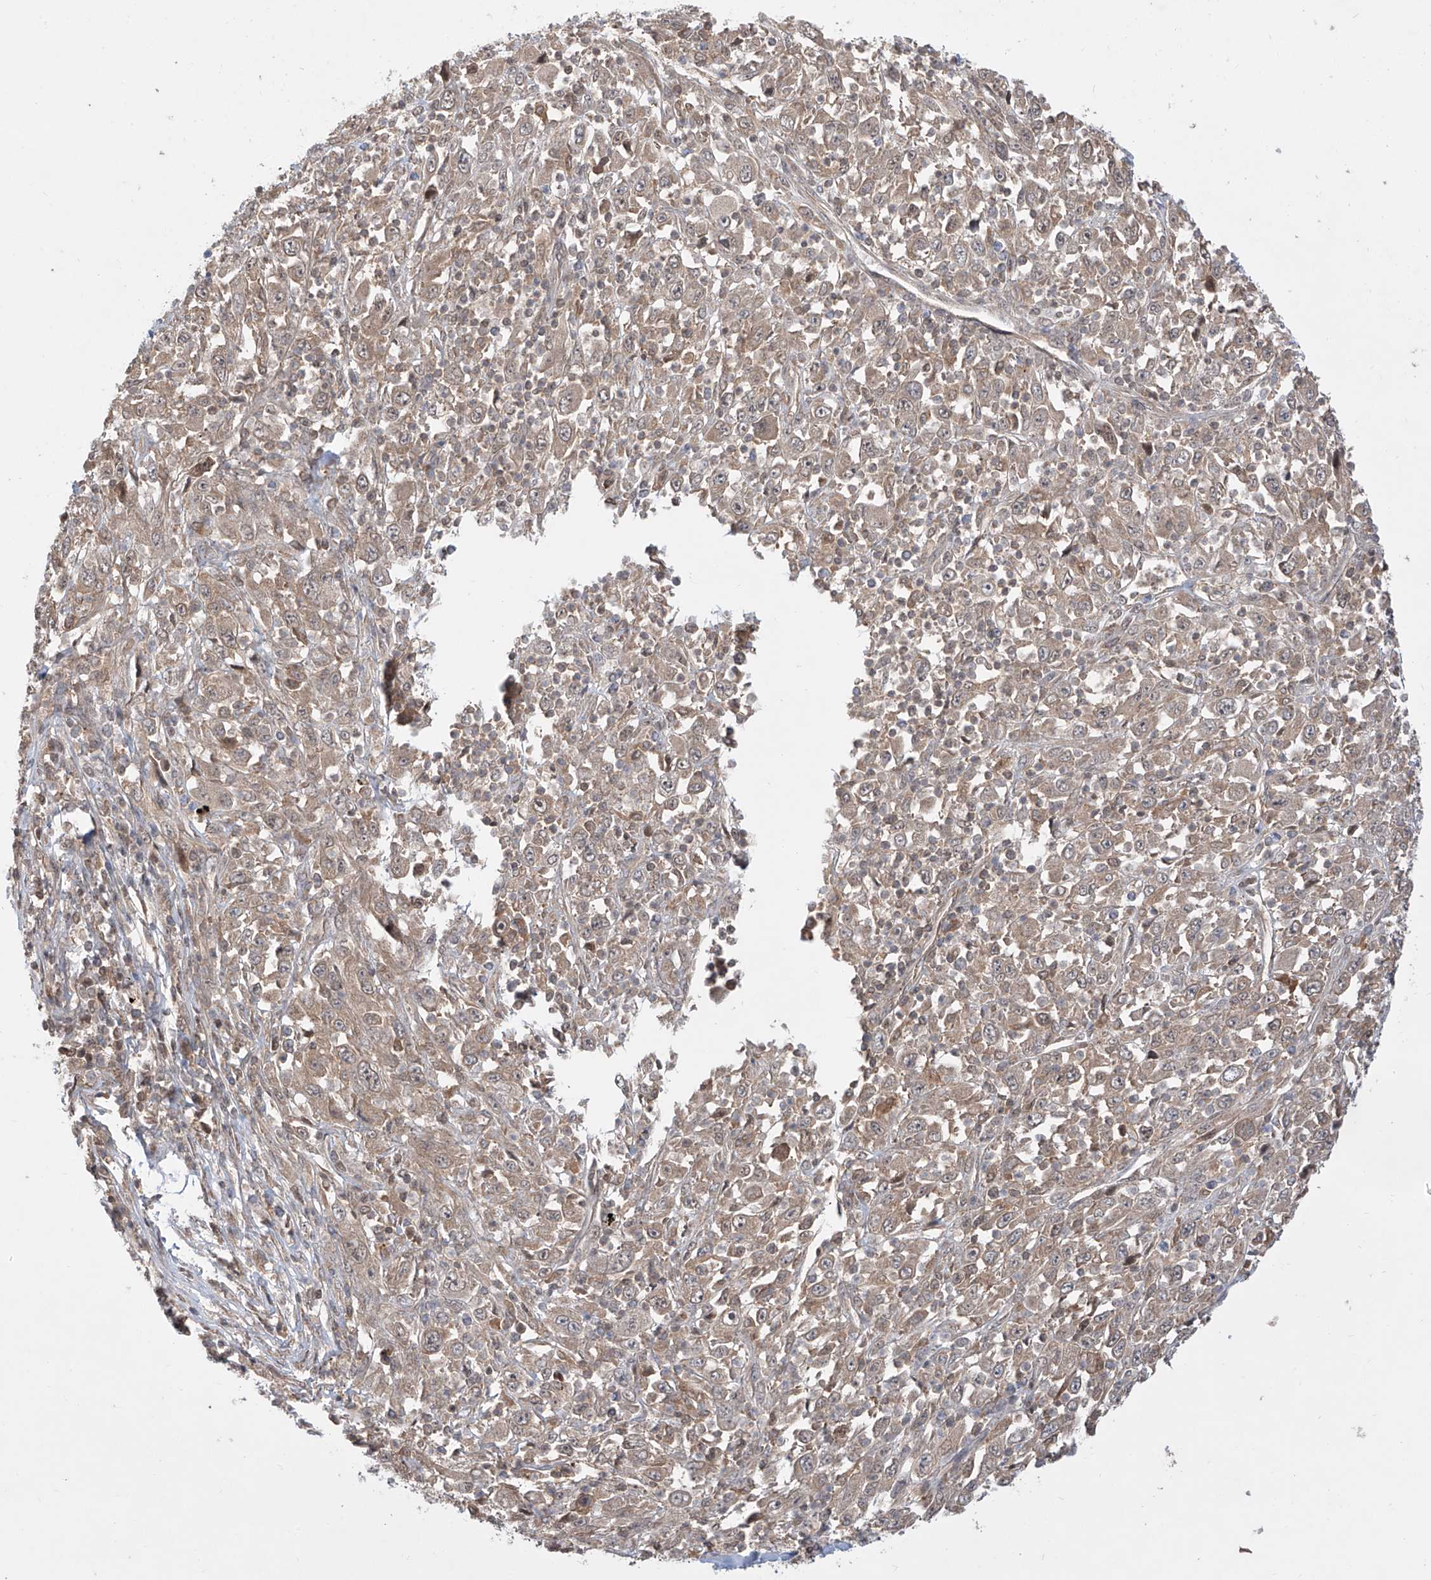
{"staining": {"intensity": "weak", "quantity": "<25%", "location": "cytoplasmic/membranous,nuclear"}, "tissue": "melanoma", "cell_type": "Tumor cells", "image_type": "cancer", "snomed": [{"axis": "morphology", "description": "Malignant melanoma, Metastatic site"}, {"axis": "topography", "description": "Skin"}], "caption": "This is an immunohistochemistry (IHC) photomicrograph of melanoma. There is no expression in tumor cells.", "gene": "HOXC8", "patient": {"sex": "female", "age": 56}}